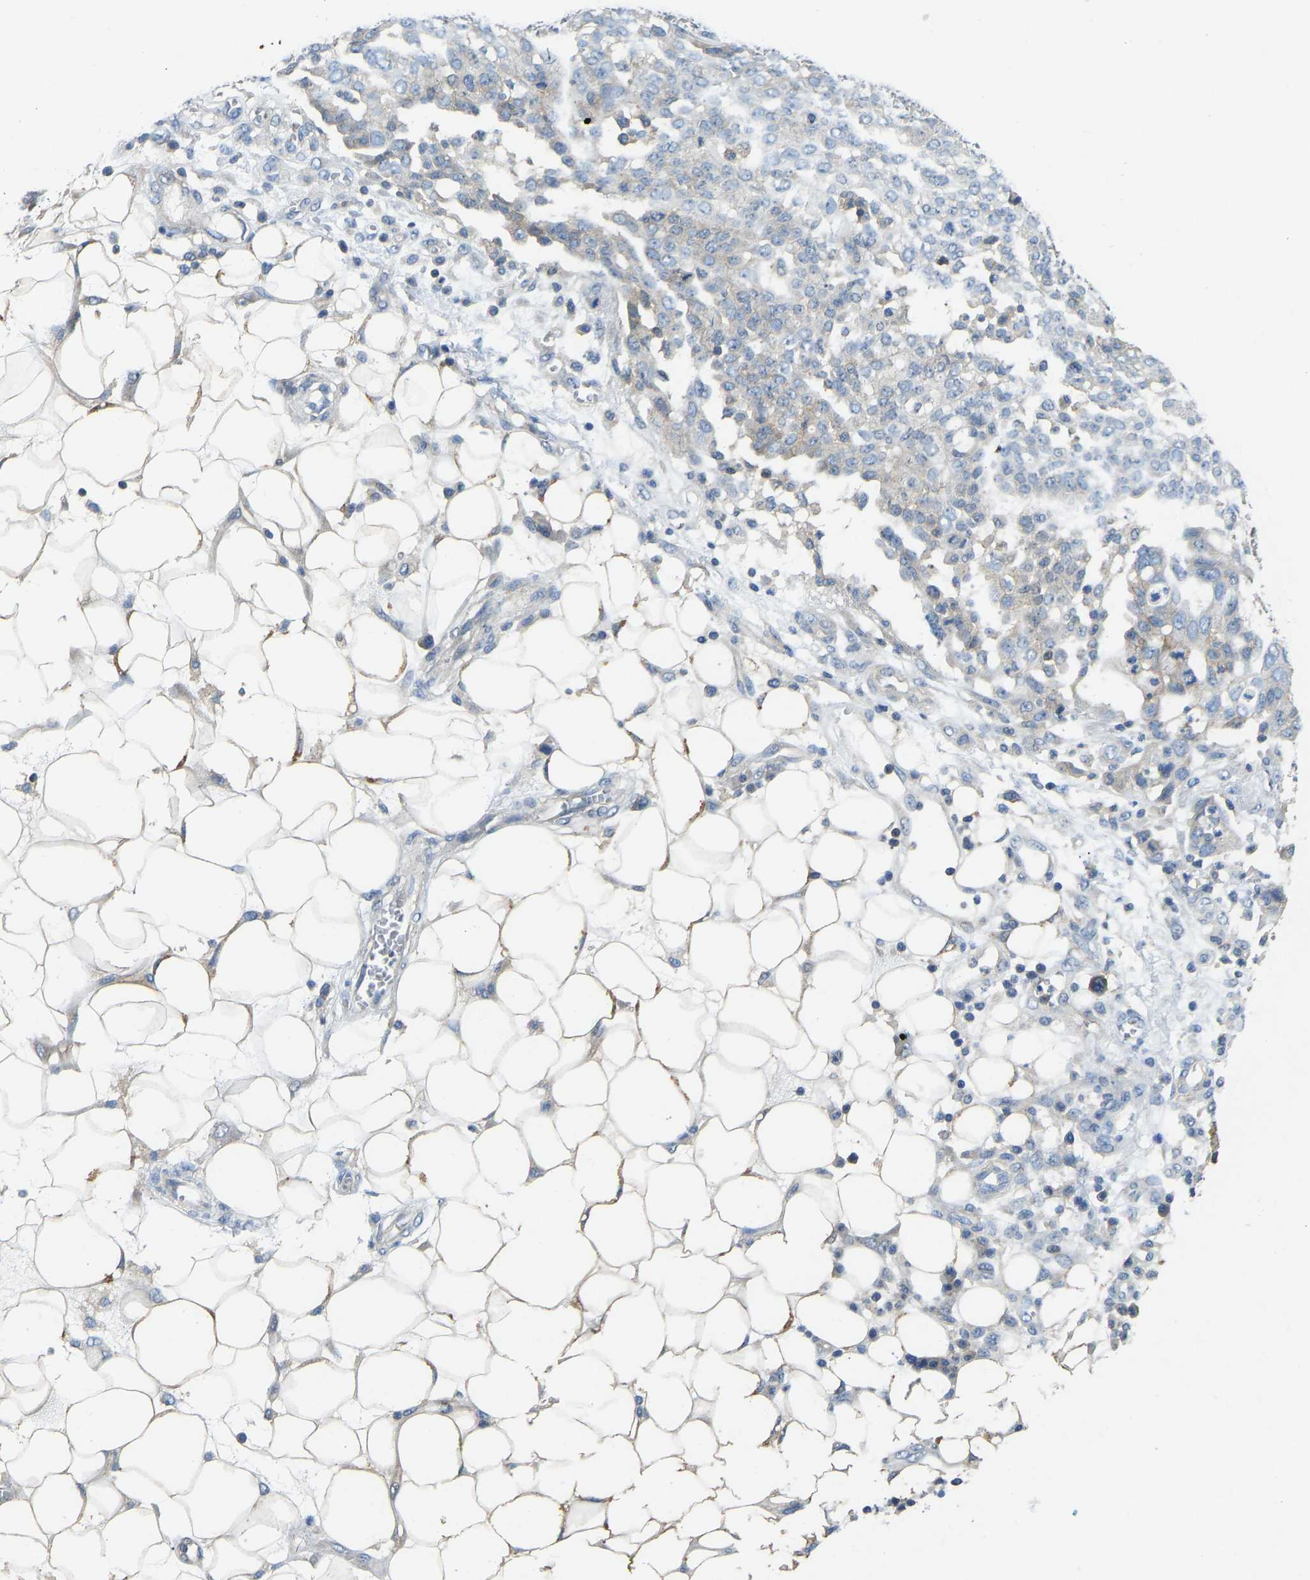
{"staining": {"intensity": "weak", "quantity": "<25%", "location": "cytoplasmic/membranous"}, "tissue": "ovarian cancer", "cell_type": "Tumor cells", "image_type": "cancer", "snomed": [{"axis": "morphology", "description": "Cystadenocarcinoma, serous, NOS"}, {"axis": "topography", "description": "Soft tissue"}, {"axis": "topography", "description": "Ovary"}], "caption": "IHC histopathology image of neoplastic tissue: ovarian serous cystadenocarcinoma stained with DAB (3,3'-diaminobenzidine) demonstrates no significant protein positivity in tumor cells.", "gene": "NDRG3", "patient": {"sex": "female", "age": 57}}